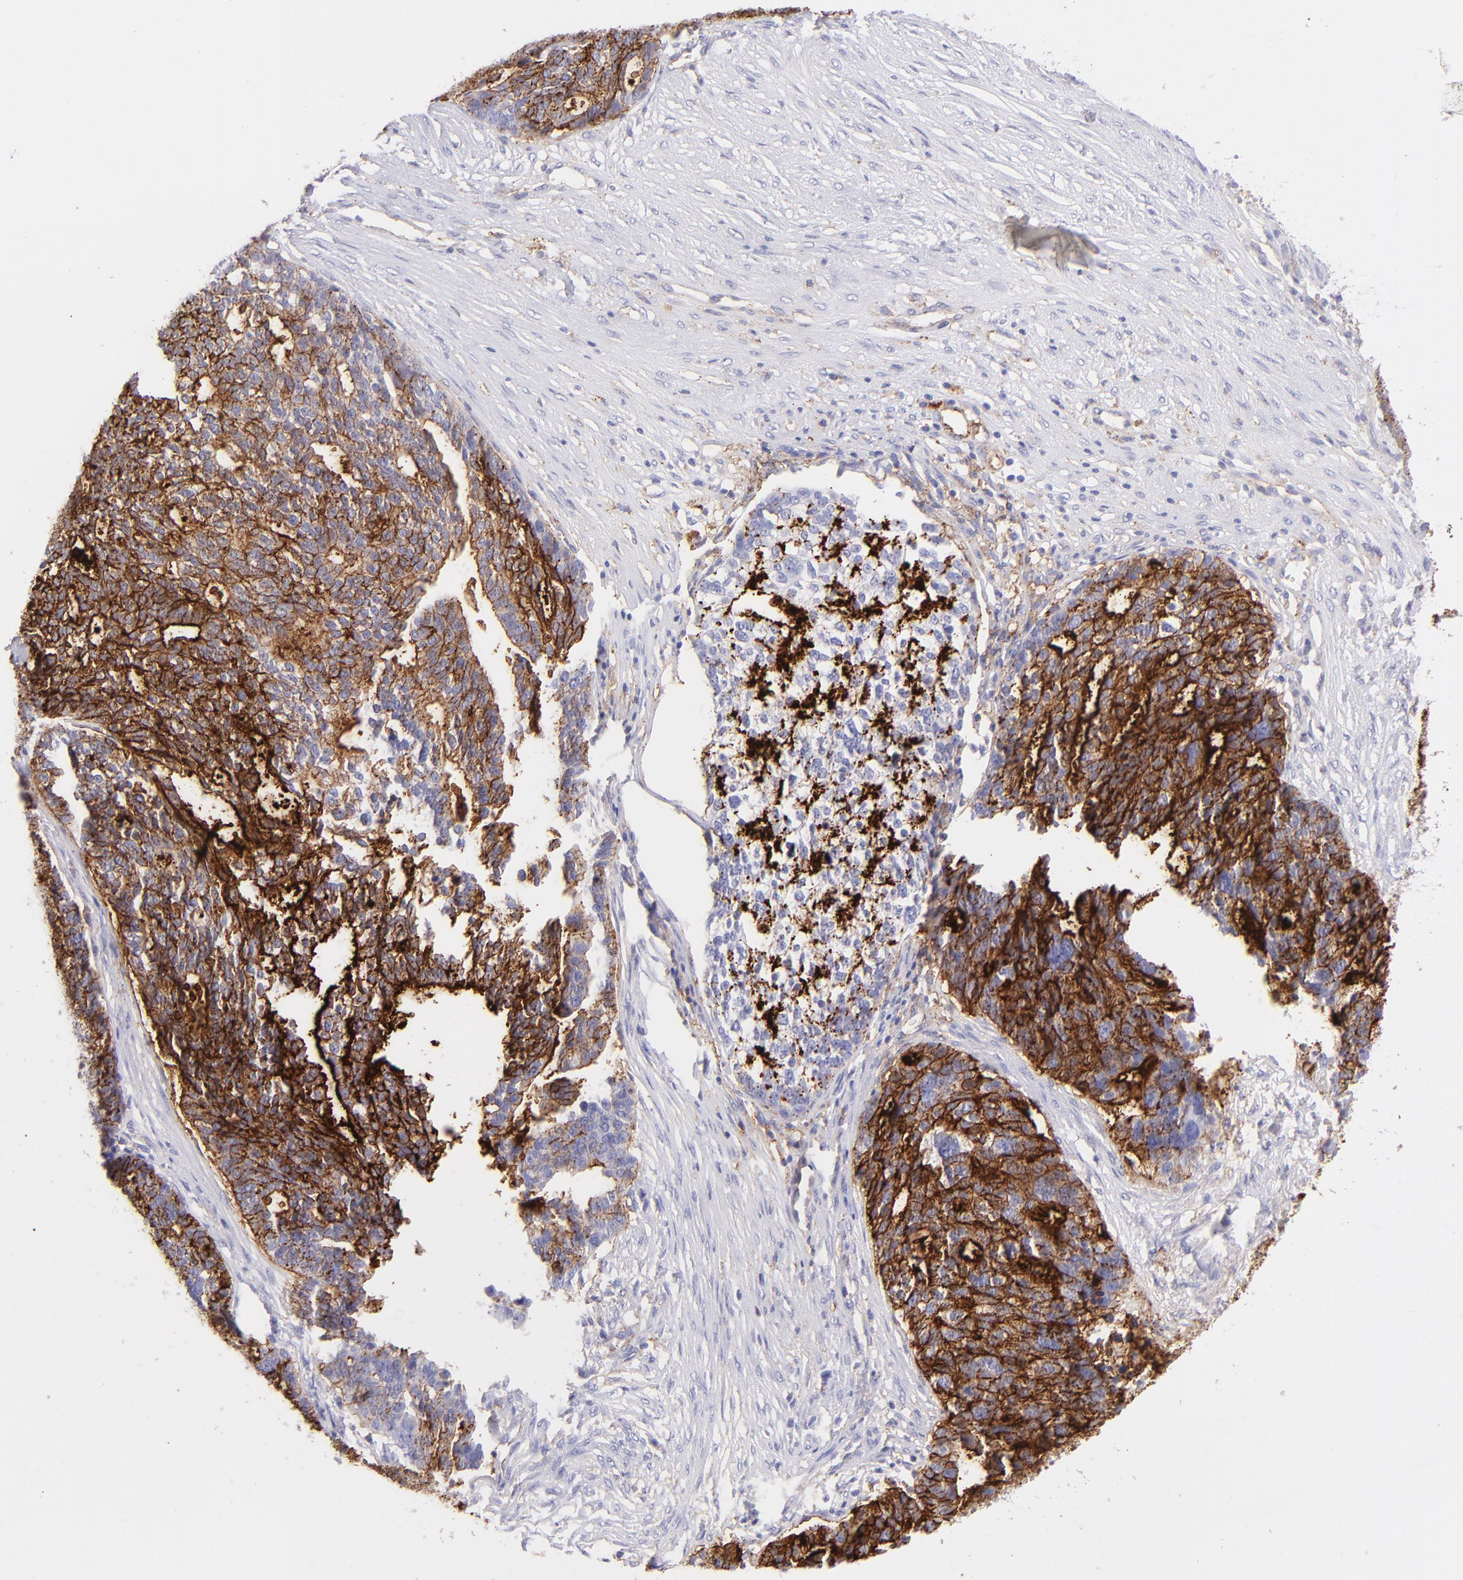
{"staining": {"intensity": "strong", "quantity": ">75%", "location": "cytoplasmic/membranous"}, "tissue": "ovarian cancer", "cell_type": "Tumor cells", "image_type": "cancer", "snomed": [{"axis": "morphology", "description": "Cystadenocarcinoma, serous, NOS"}, {"axis": "topography", "description": "Ovary"}], "caption": "Protein staining by immunohistochemistry (IHC) displays strong cytoplasmic/membranous staining in about >75% of tumor cells in serous cystadenocarcinoma (ovarian).", "gene": "CD81", "patient": {"sex": "female", "age": 59}}